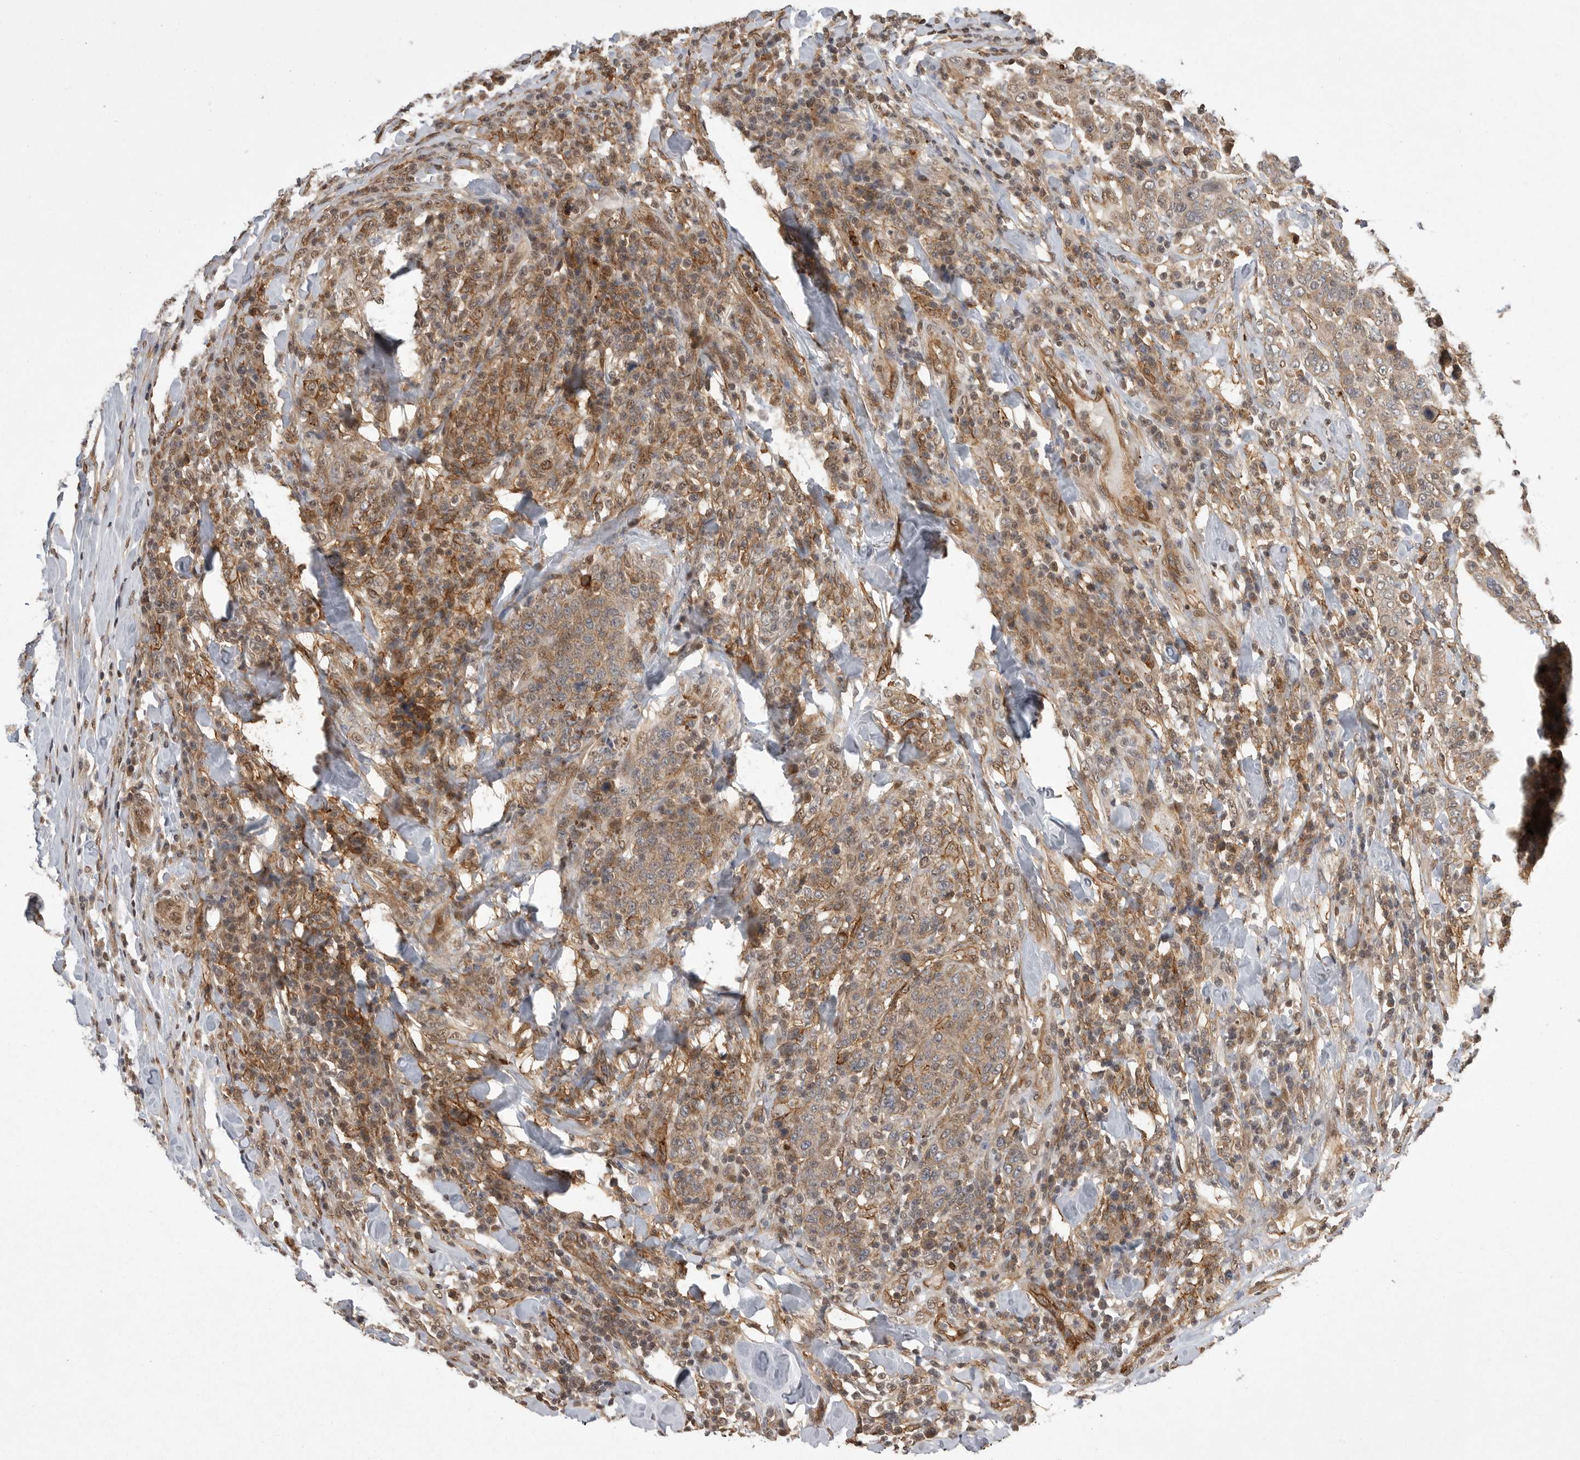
{"staining": {"intensity": "weak", "quantity": ">75%", "location": "cytoplasmic/membranous"}, "tissue": "breast cancer", "cell_type": "Tumor cells", "image_type": "cancer", "snomed": [{"axis": "morphology", "description": "Duct carcinoma"}, {"axis": "topography", "description": "Breast"}], "caption": "Immunohistochemistry (IHC) image of invasive ductal carcinoma (breast) stained for a protein (brown), which displays low levels of weak cytoplasmic/membranous positivity in approximately >75% of tumor cells.", "gene": "NECTIN1", "patient": {"sex": "female", "age": 37}}